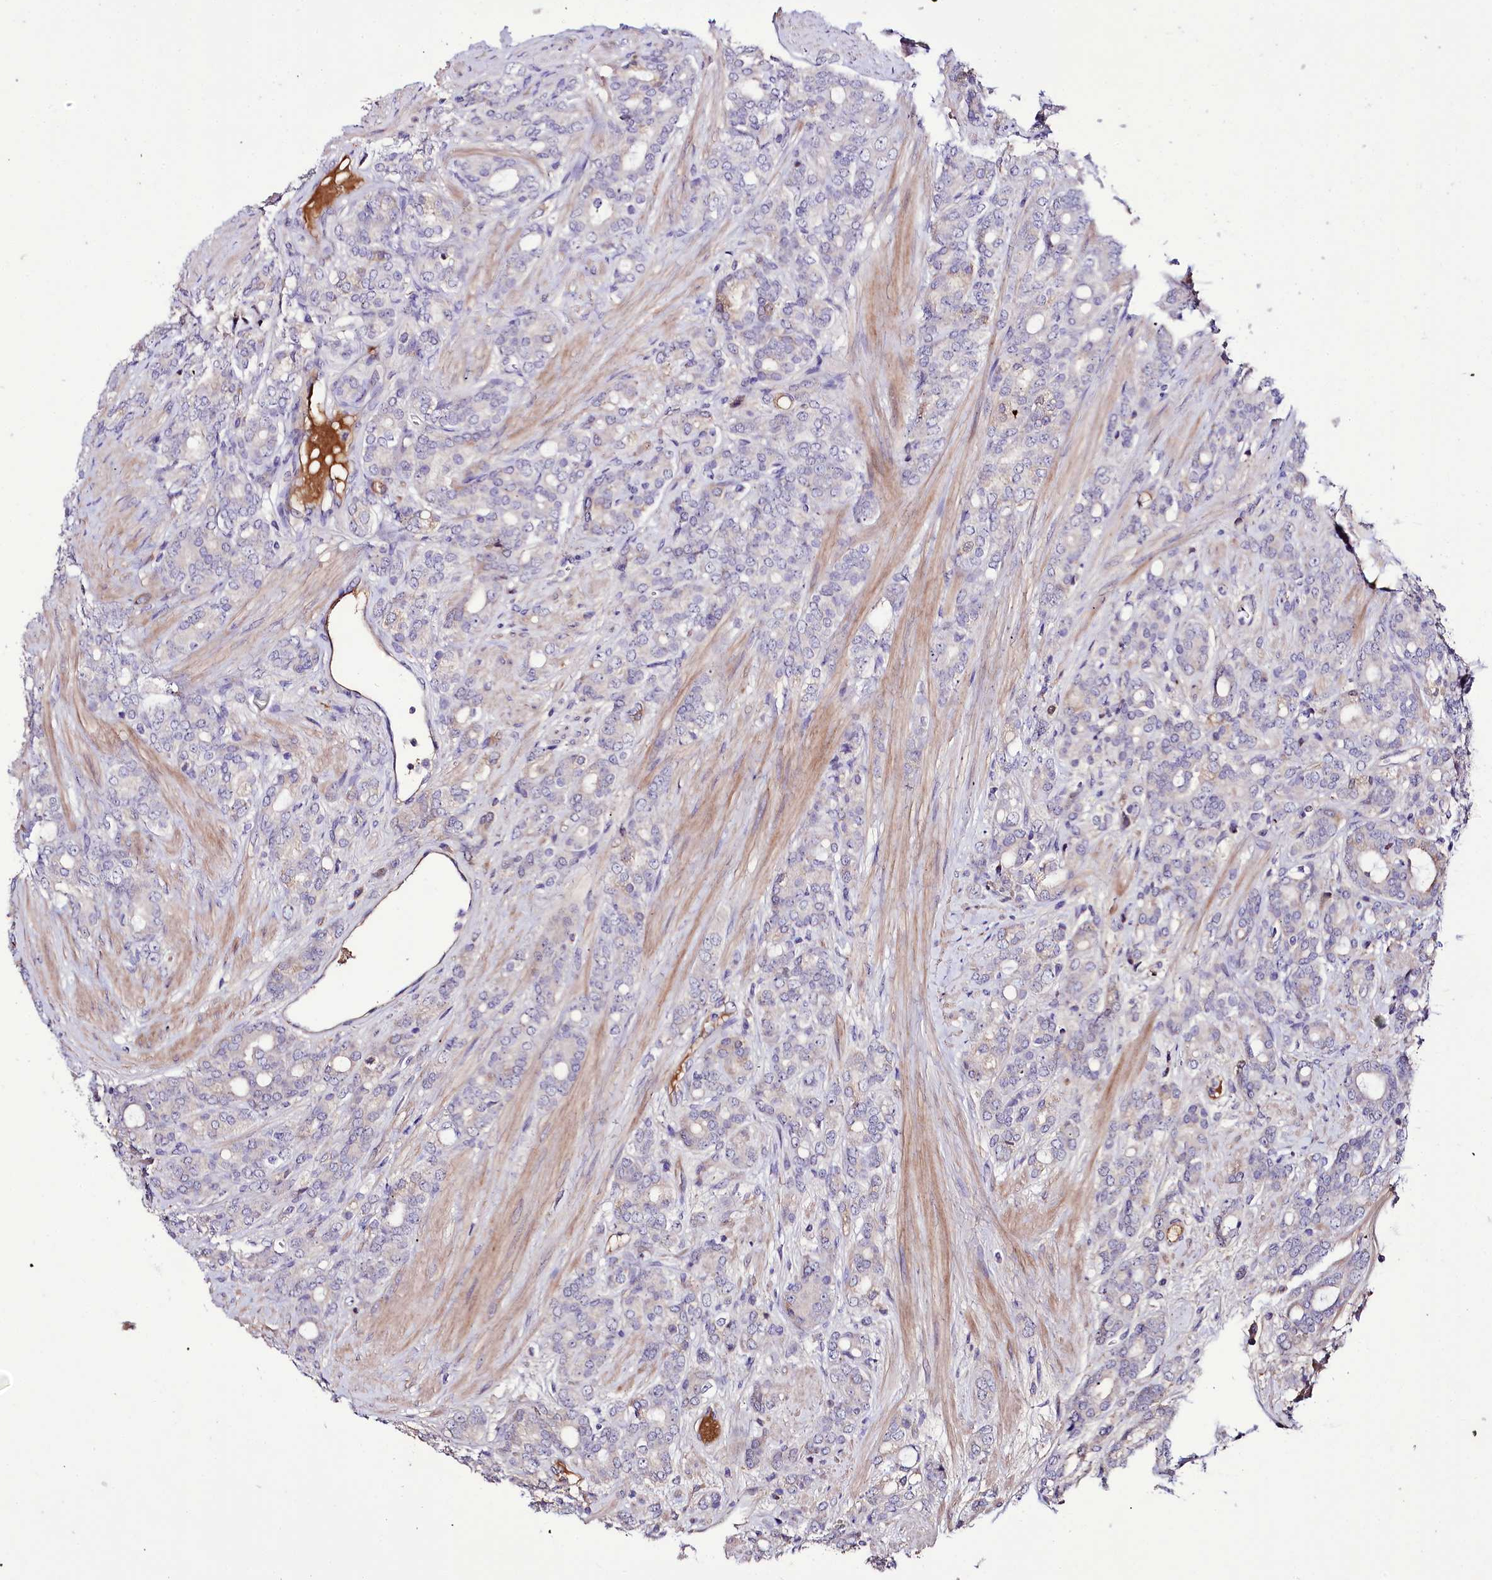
{"staining": {"intensity": "negative", "quantity": "none", "location": "none"}, "tissue": "prostate cancer", "cell_type": "Tumor cells", "image_type": "cancer", "snomed": [{"axis": "morphology", "description": "Adenocarcinoma, High grade"}, {"axis": "topography", "description": "Prostate"}], "caption": "Human prostate cancer stained for a protein using IHC exhibits no staining in tumor cells.", "gene": "PPP1R32", "patient": {"sex": "male", "age": 62}}